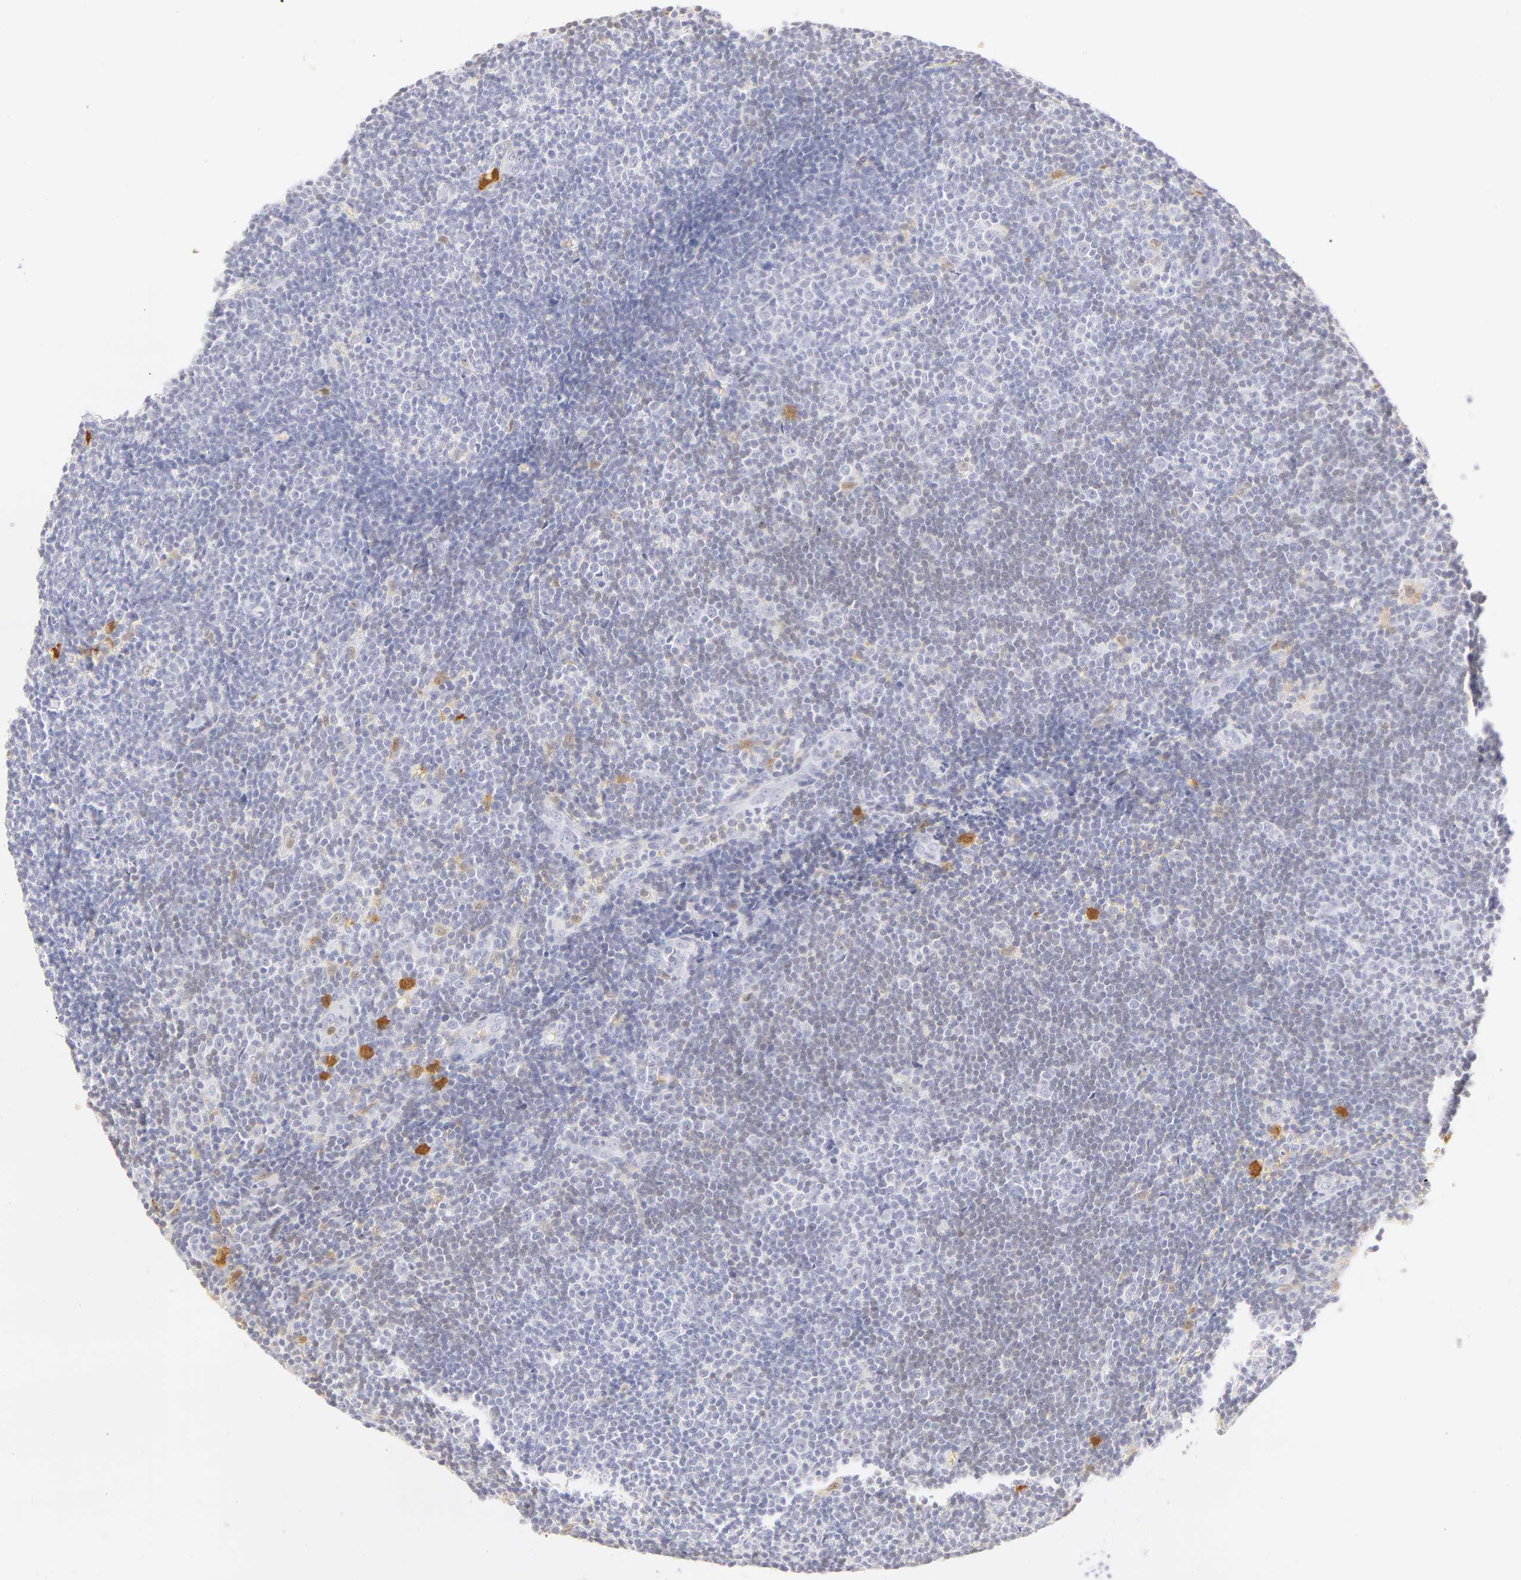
{"staining": {"intensity": "negative", "quantity": "none", "location": "none"}, "tissue": "lymphoma", "cell_type": "Tumor cells", "image_type": "cancer", "snomed": [{"axis": "morphology", "description": "Malignant lymphoma, non-Hodgkin's type, Low grade"}, {"axis": "topography", "description": "Lymph node"}], "caption": "Immunohistochemistry of human lymphoma exhibits no staining in tumor cells.", "gene": "CA2", "patient": {"sex": "male", "age": 49}}